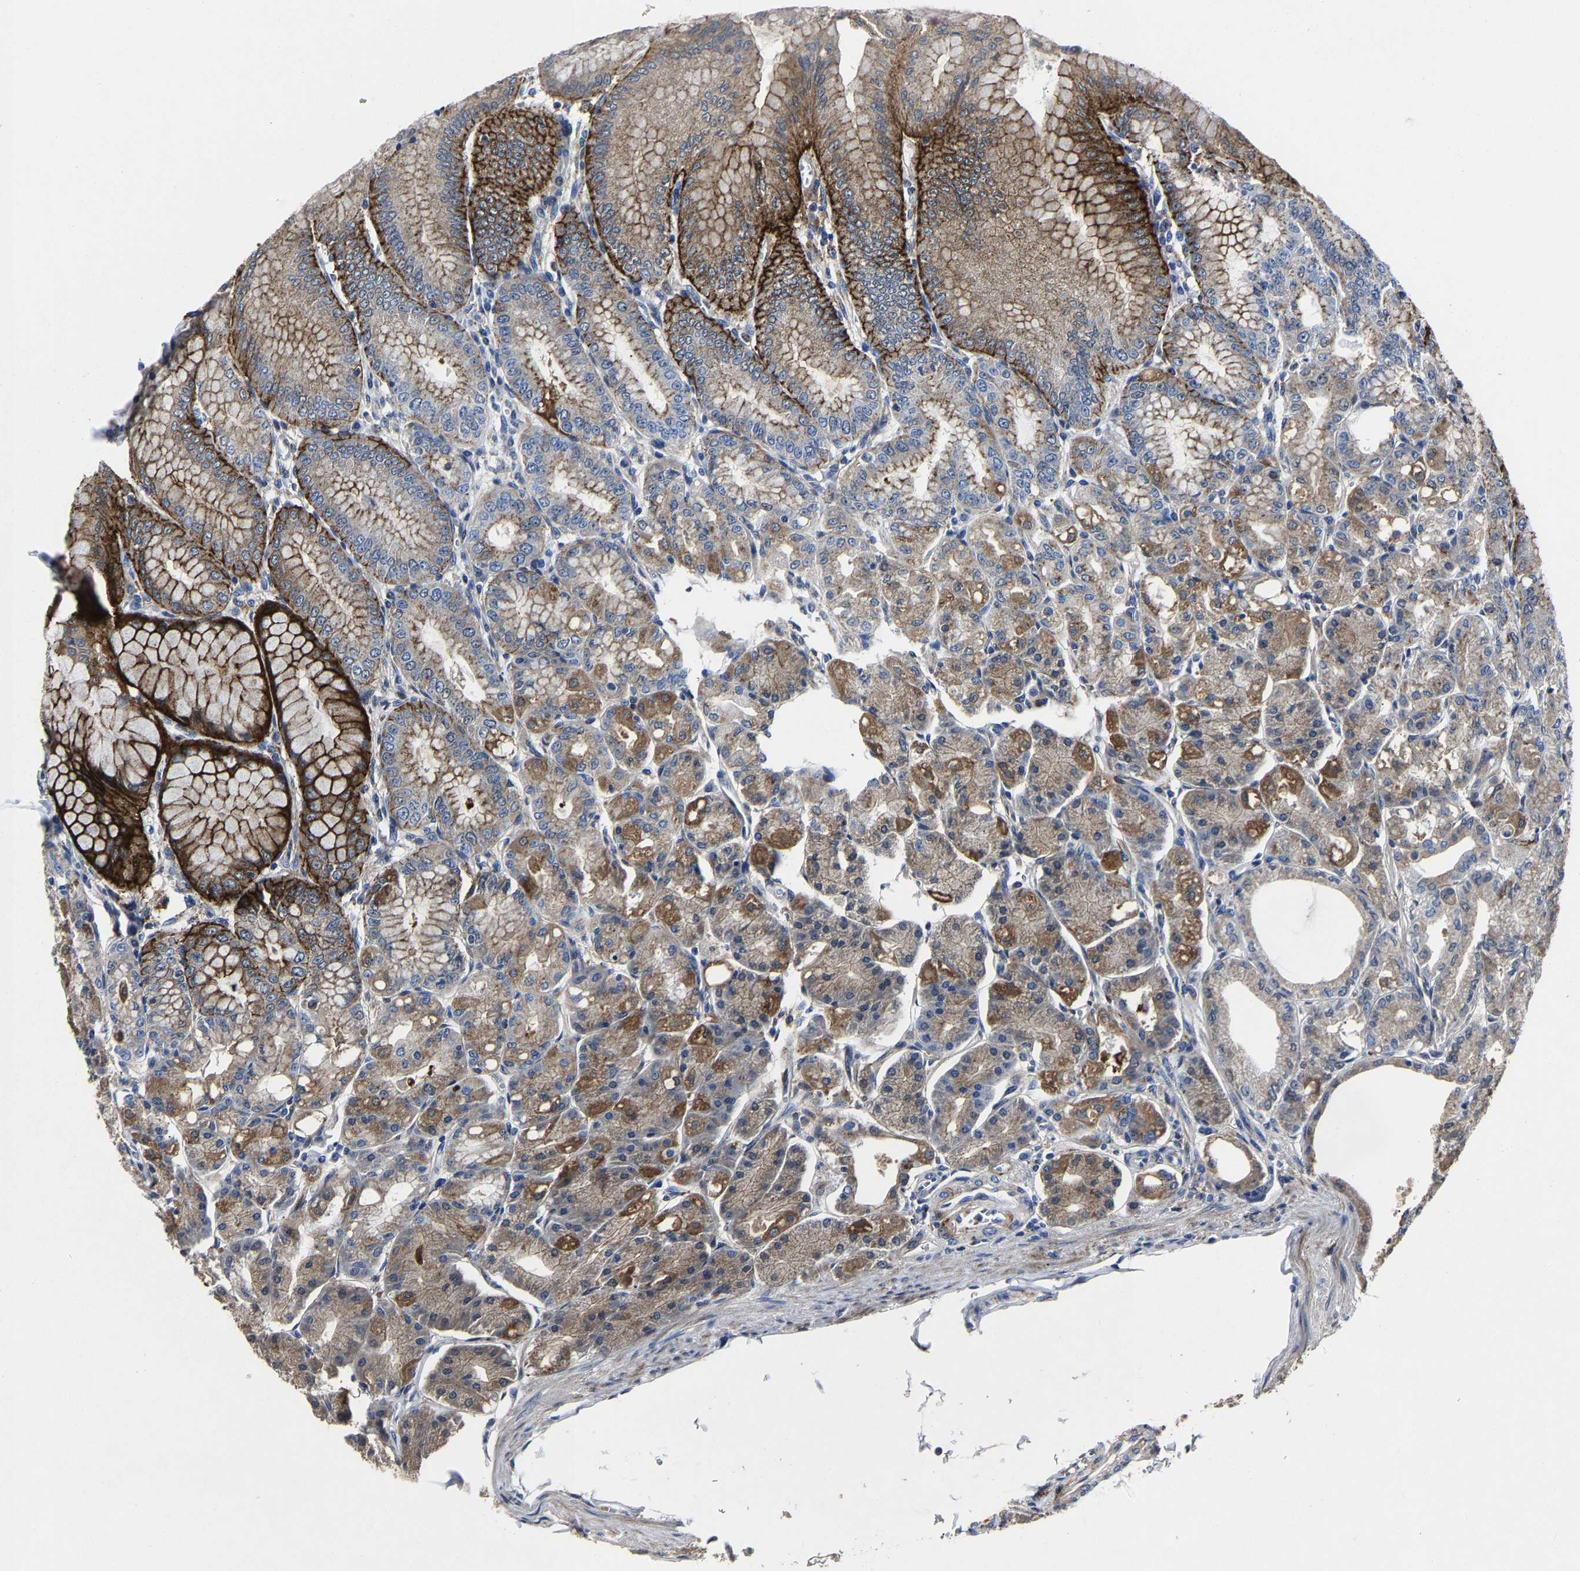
{"staining": {"intensity": "strong", "quantity": ">75%", "location": "cytoplasmic/membranous"}, "tissue": "stomach", "cell_type": "Glandular cells", "image_type": "normal", "snomed": [{"axis": "morphology", "description": "Normal tissue, NOS"}, {"axis": "topography", "description": "Stomach, lower"}], "caption": "Stomach stained for a protein (brown) reveals strong cytoplasmic/membranous positive staining in approximately >75% of glandular cells.", "gene": "LAMTOR4", "patient": {"sex": "male", "age": 71}}